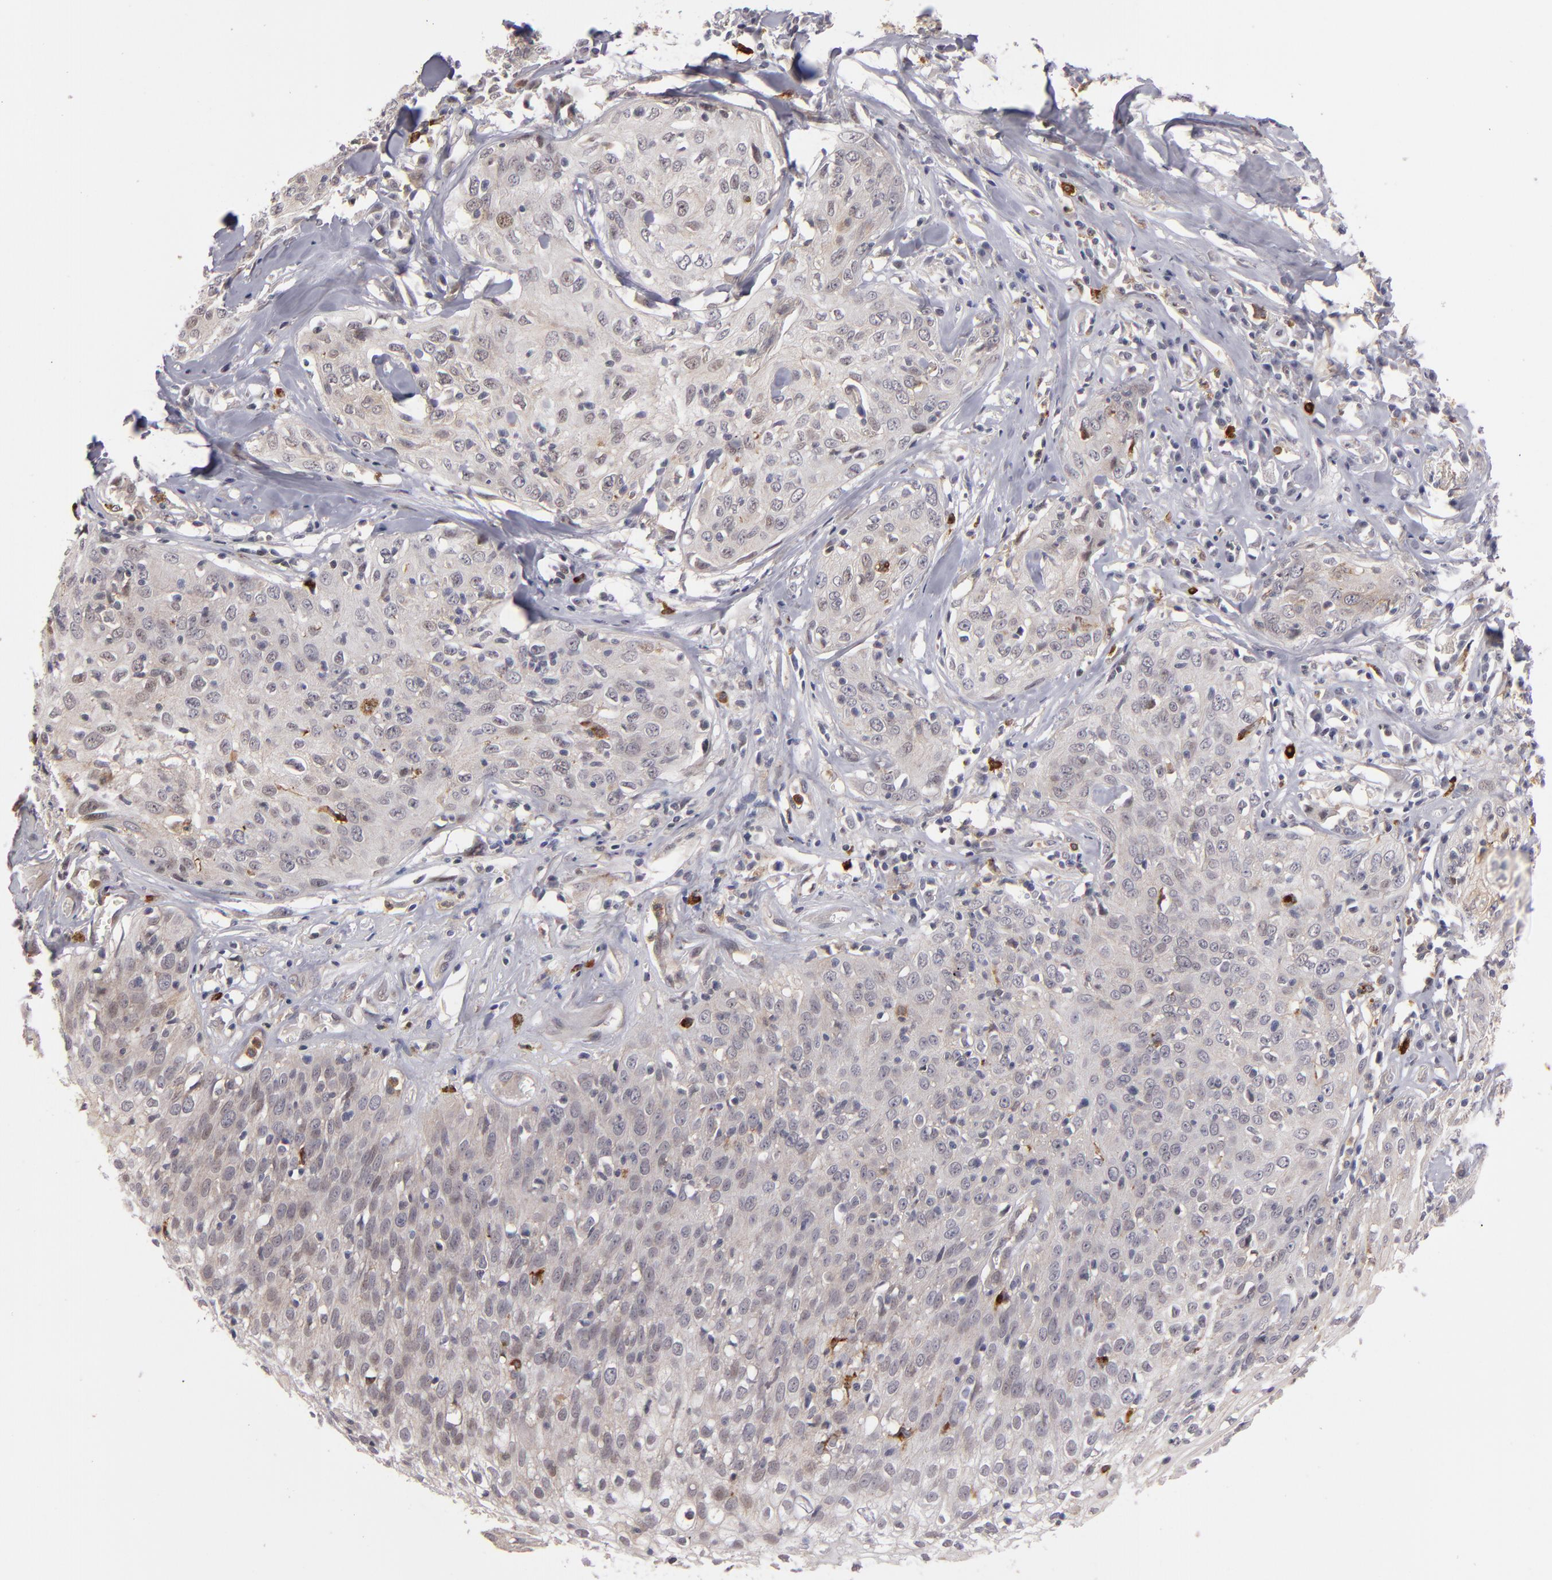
{"staining": {"intensity": "weak", "quantity": "<25%", "location": "cytoplasmic/membranous"}, "tissue": "skin cancer", "cell_type": "Tumor cells", "image_type": "cancer", "snomed": [{"axis": "morphology", "description": "Squamous cell carcinoma, NOS"}, {"axis": "topography", "description": "Skin"}], "caption": "Immunohistochemistry (IHC) photomicrograph of neoplastic tissue: skin squamous cell carcinoma stained with DAB (3,3'-diaminobenzidine) demonstrates no significant protein staining in tumor cells.", "gene": "STX3", "patient": {"sex": "male", "age": 65}}